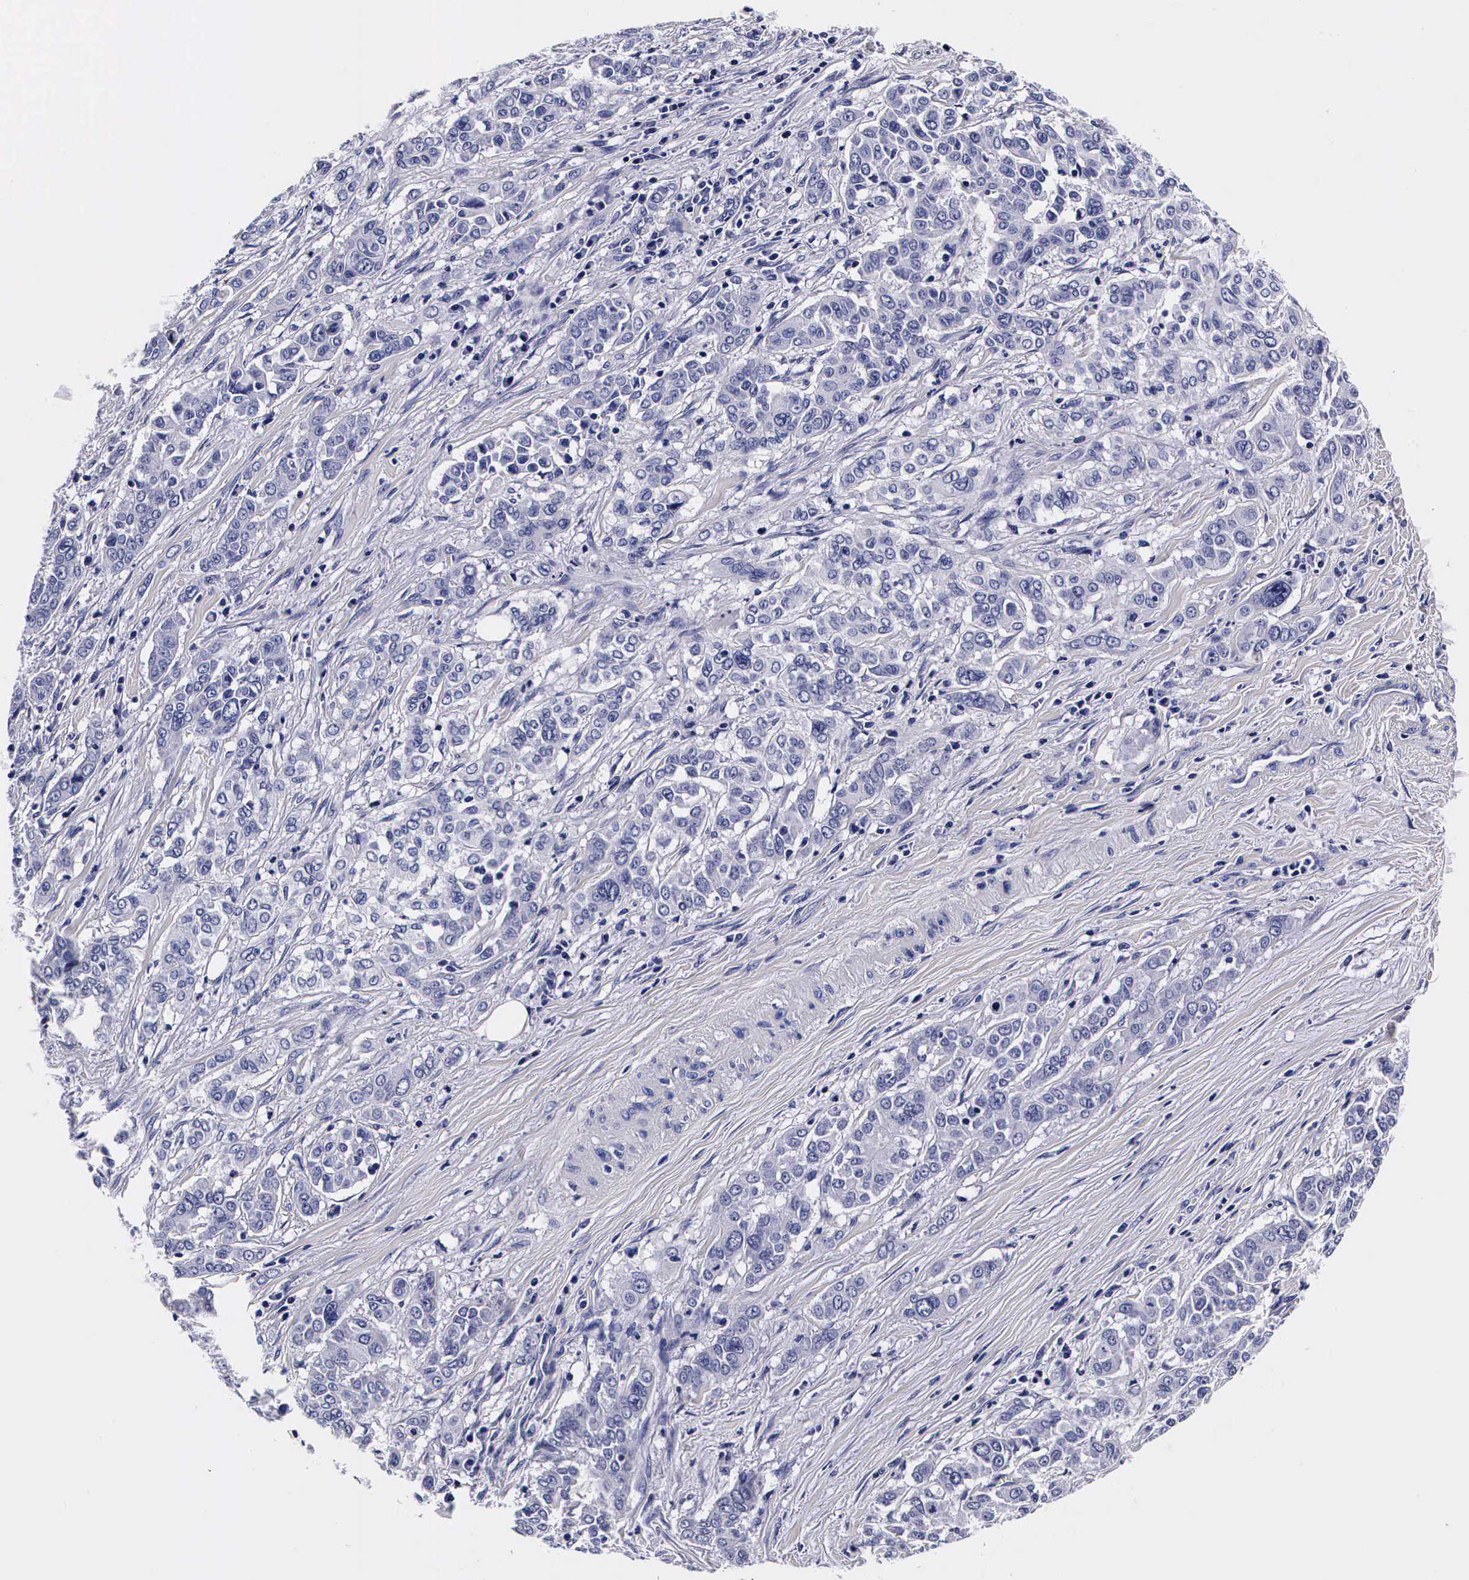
{"staining": {"intensity": "negative", "quantity": "none", "location": "none"}, "tissue": "pancreatic cancer", "cell_type": "Tumor cells", "image_type": "cancer", "snomed": [{"axis": "morphology", "description": "Adenocarcinoma, NOS"}, {"axis": "topography", "description": "Pancreas"}], "caption": "IHC histopathology image of neoplastic tissue: pancreatic adenocarcinoma stained with DAB demonstrates no significant protein expression in tumor cells.", "gene": "IAPP", "patient": {"sex": "female", "age": 52}}